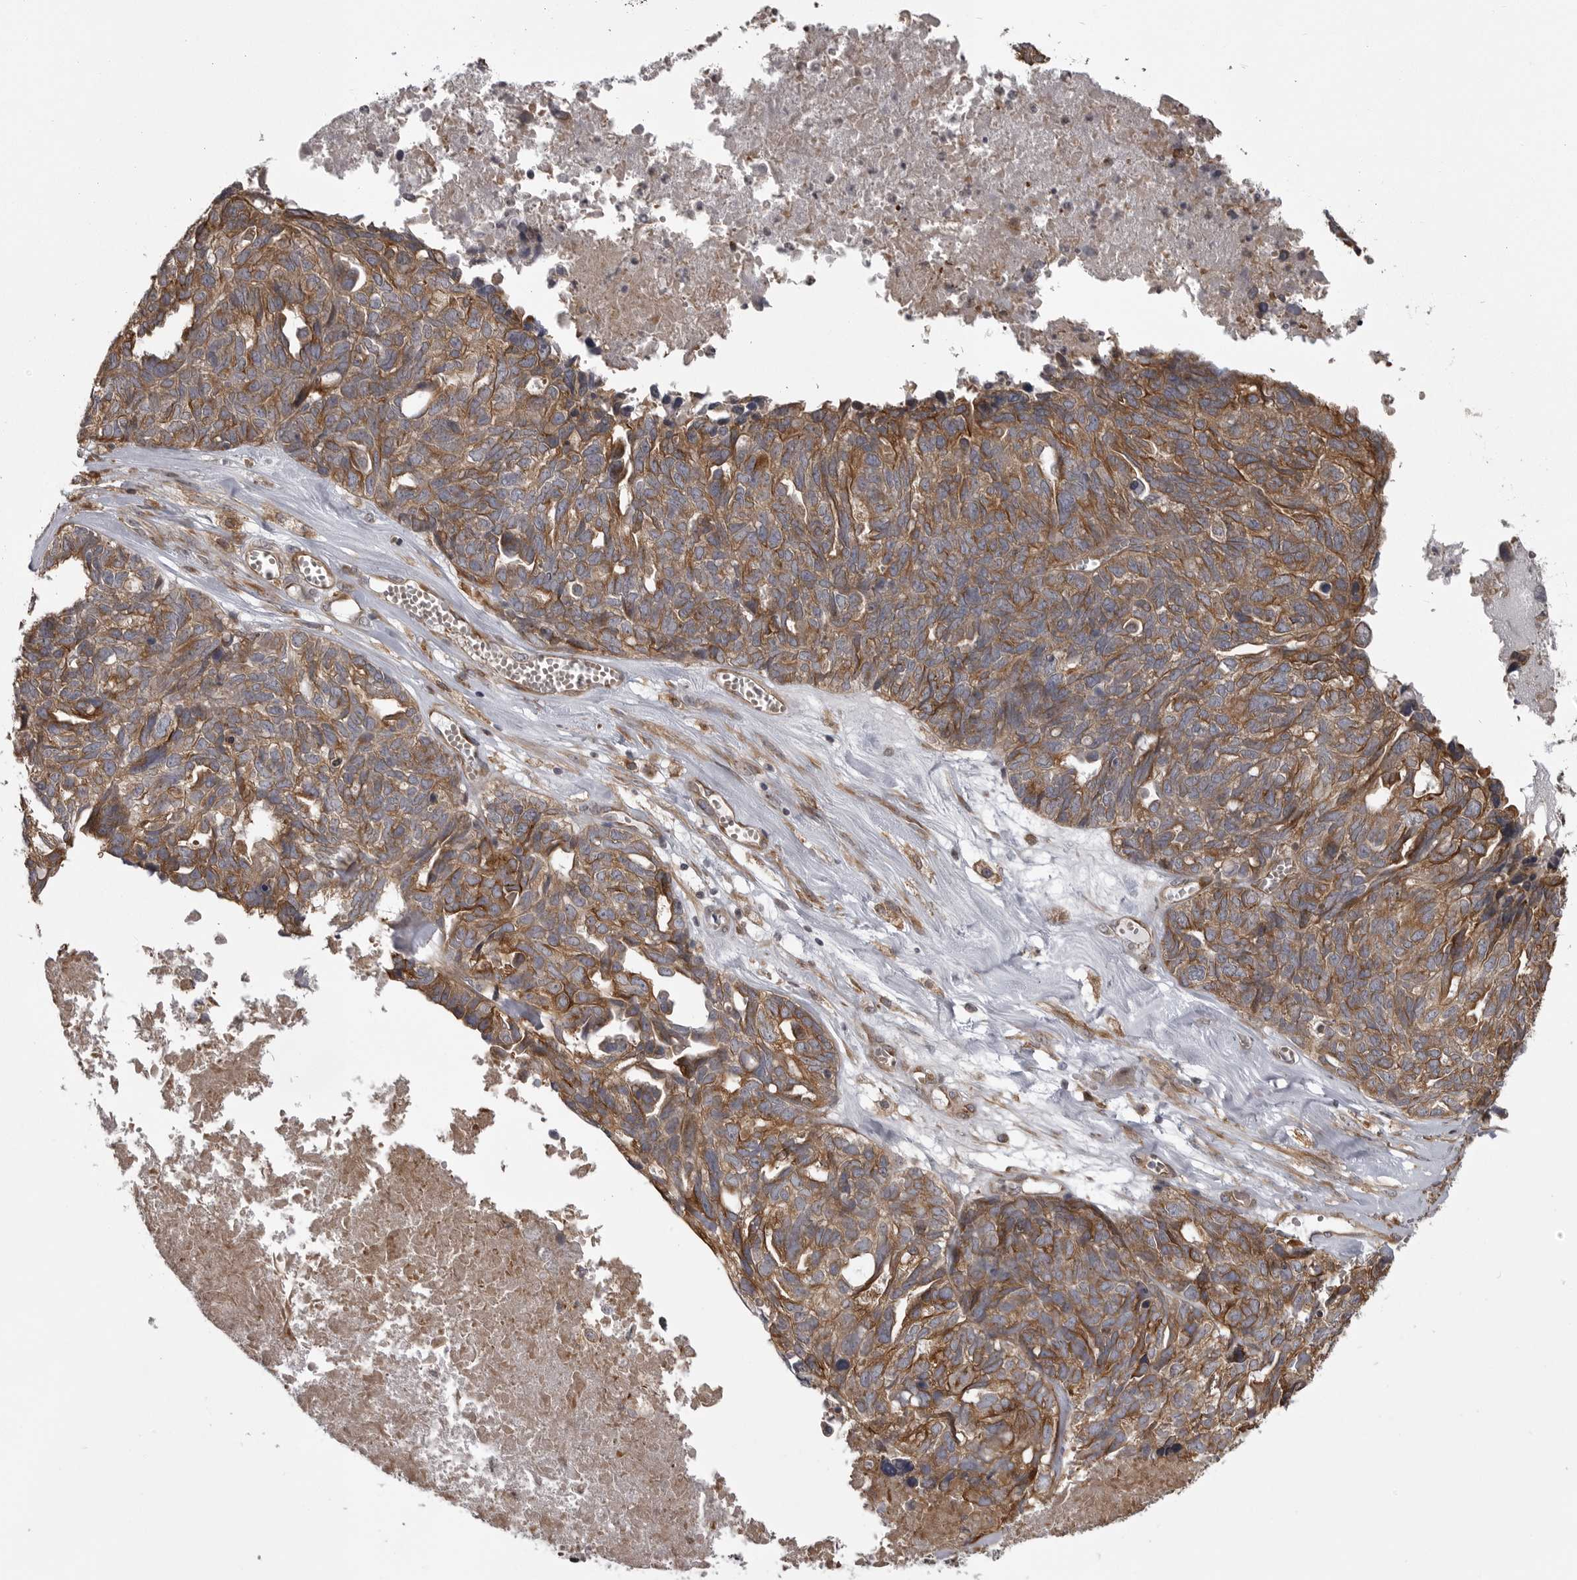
{"staining": {"intensity": "moderate", "quantity": ">75%", "location": "cytoplasmic/membranous"}, "tissue": "ovarian cancer", "cell_type": "Tumor cells", "image_type": "cancer", "snomed": [{"axis": "morphology", "description": "Cystadenocarcinoma, serous, NOS"}, {"axis": "topography", "description": "Ovary"}], "caption": "Ovarian serous cystadenocarcinoma stained with DAB (3,3'-diaminobenzidine) immunohistochemistry displays medium levels of moderate cytoplasmic/membranous staining in about >75% of tumor cells.", "gene": "ZNRF1", "patient": {"sex": "female", "age": 79}}